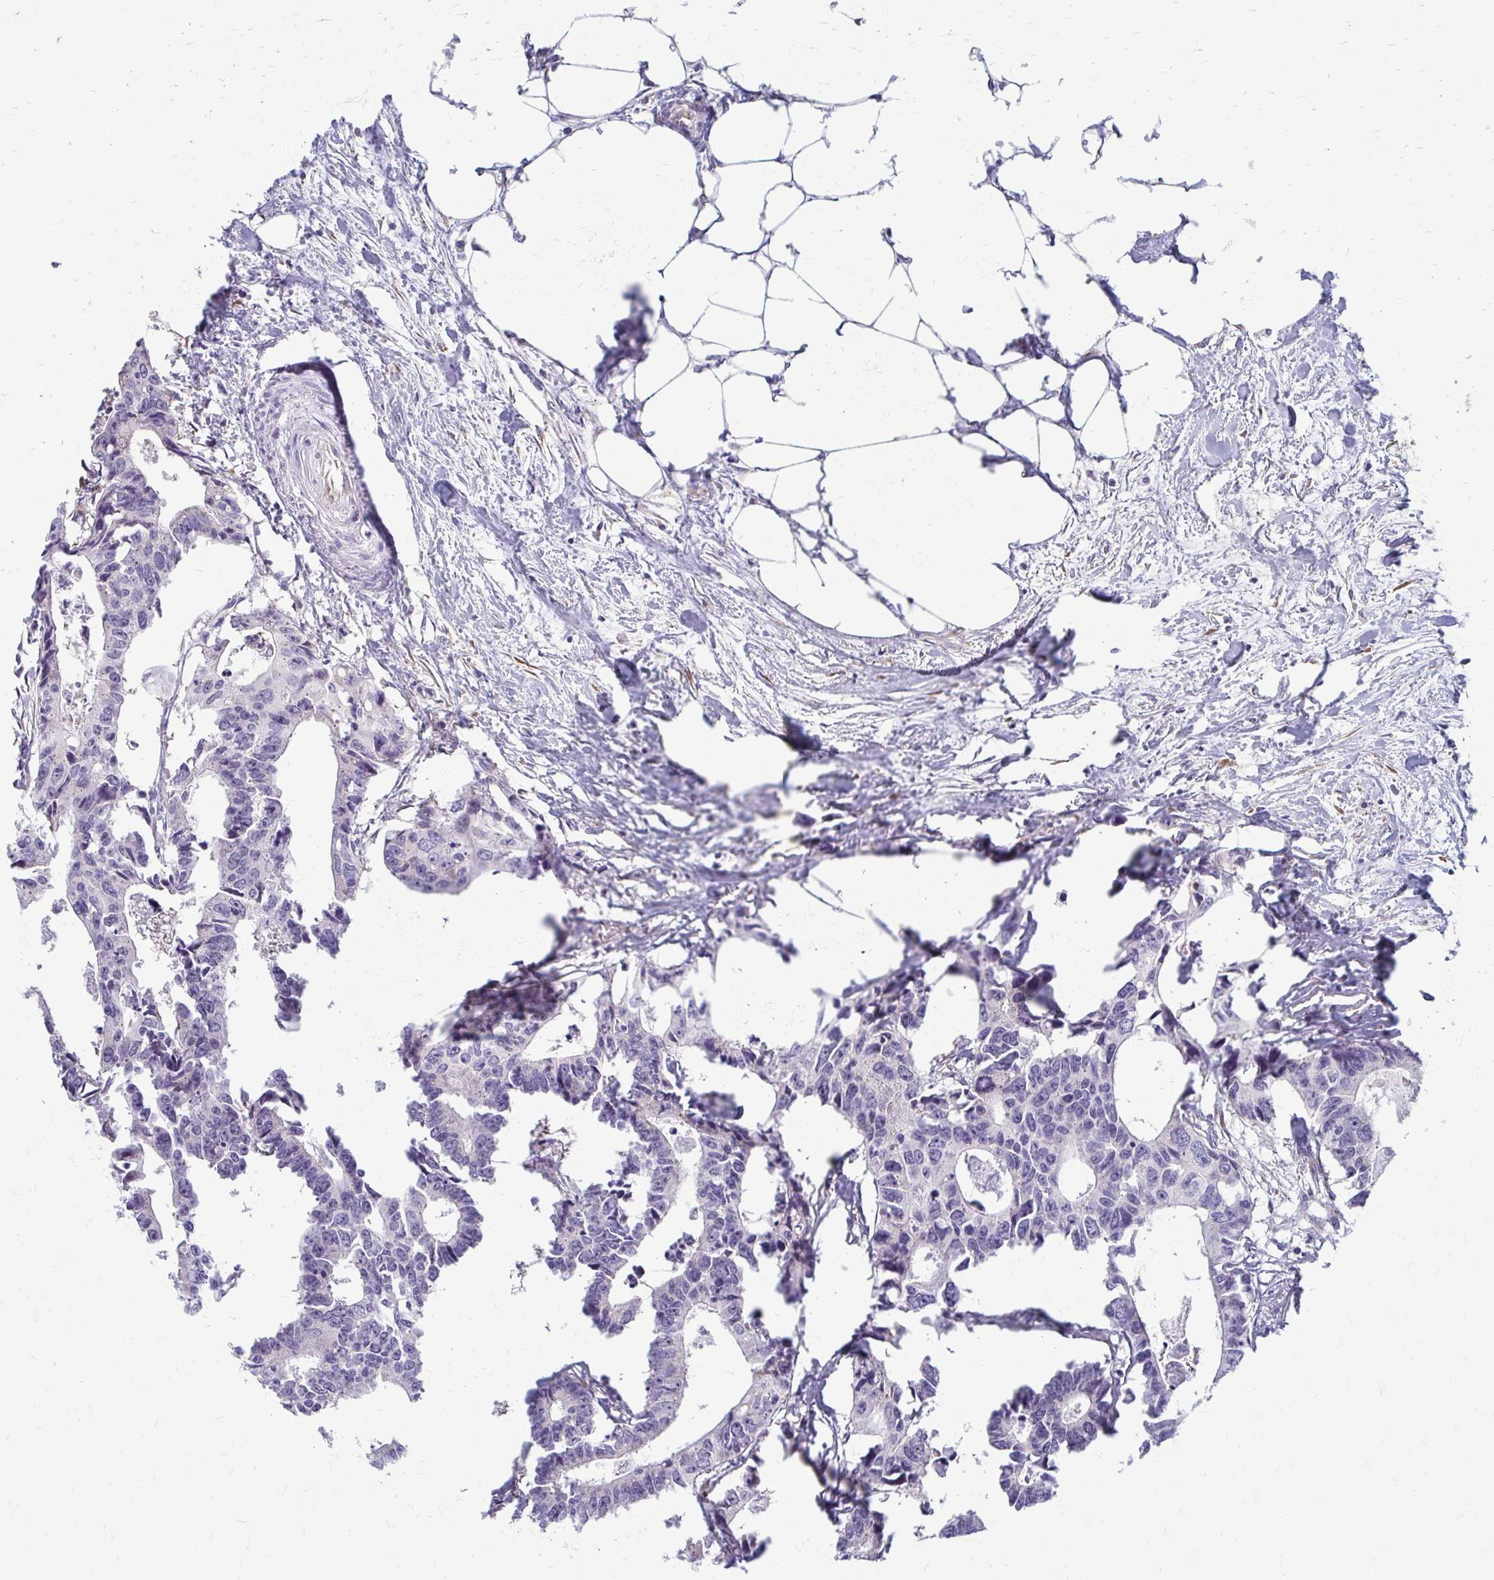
{"staining": {"intensity": "negative", "quantity": "none", "location": "none"}, "tissue": "colorectal cancer", "cell_type": "Tumor cells", "image_type": "cancer", "snomed": [{"axis": "morphology", "description": "Adenocarcinoma, NOS"}, {"axis": "topography", "description": "Rectum"}], "caption": "Histopathology image shows no significant protein positivity in tumor cells of colorectal cancer.", "gene": "DEPP1", "patient": {"sex": "male", "age": 57}}